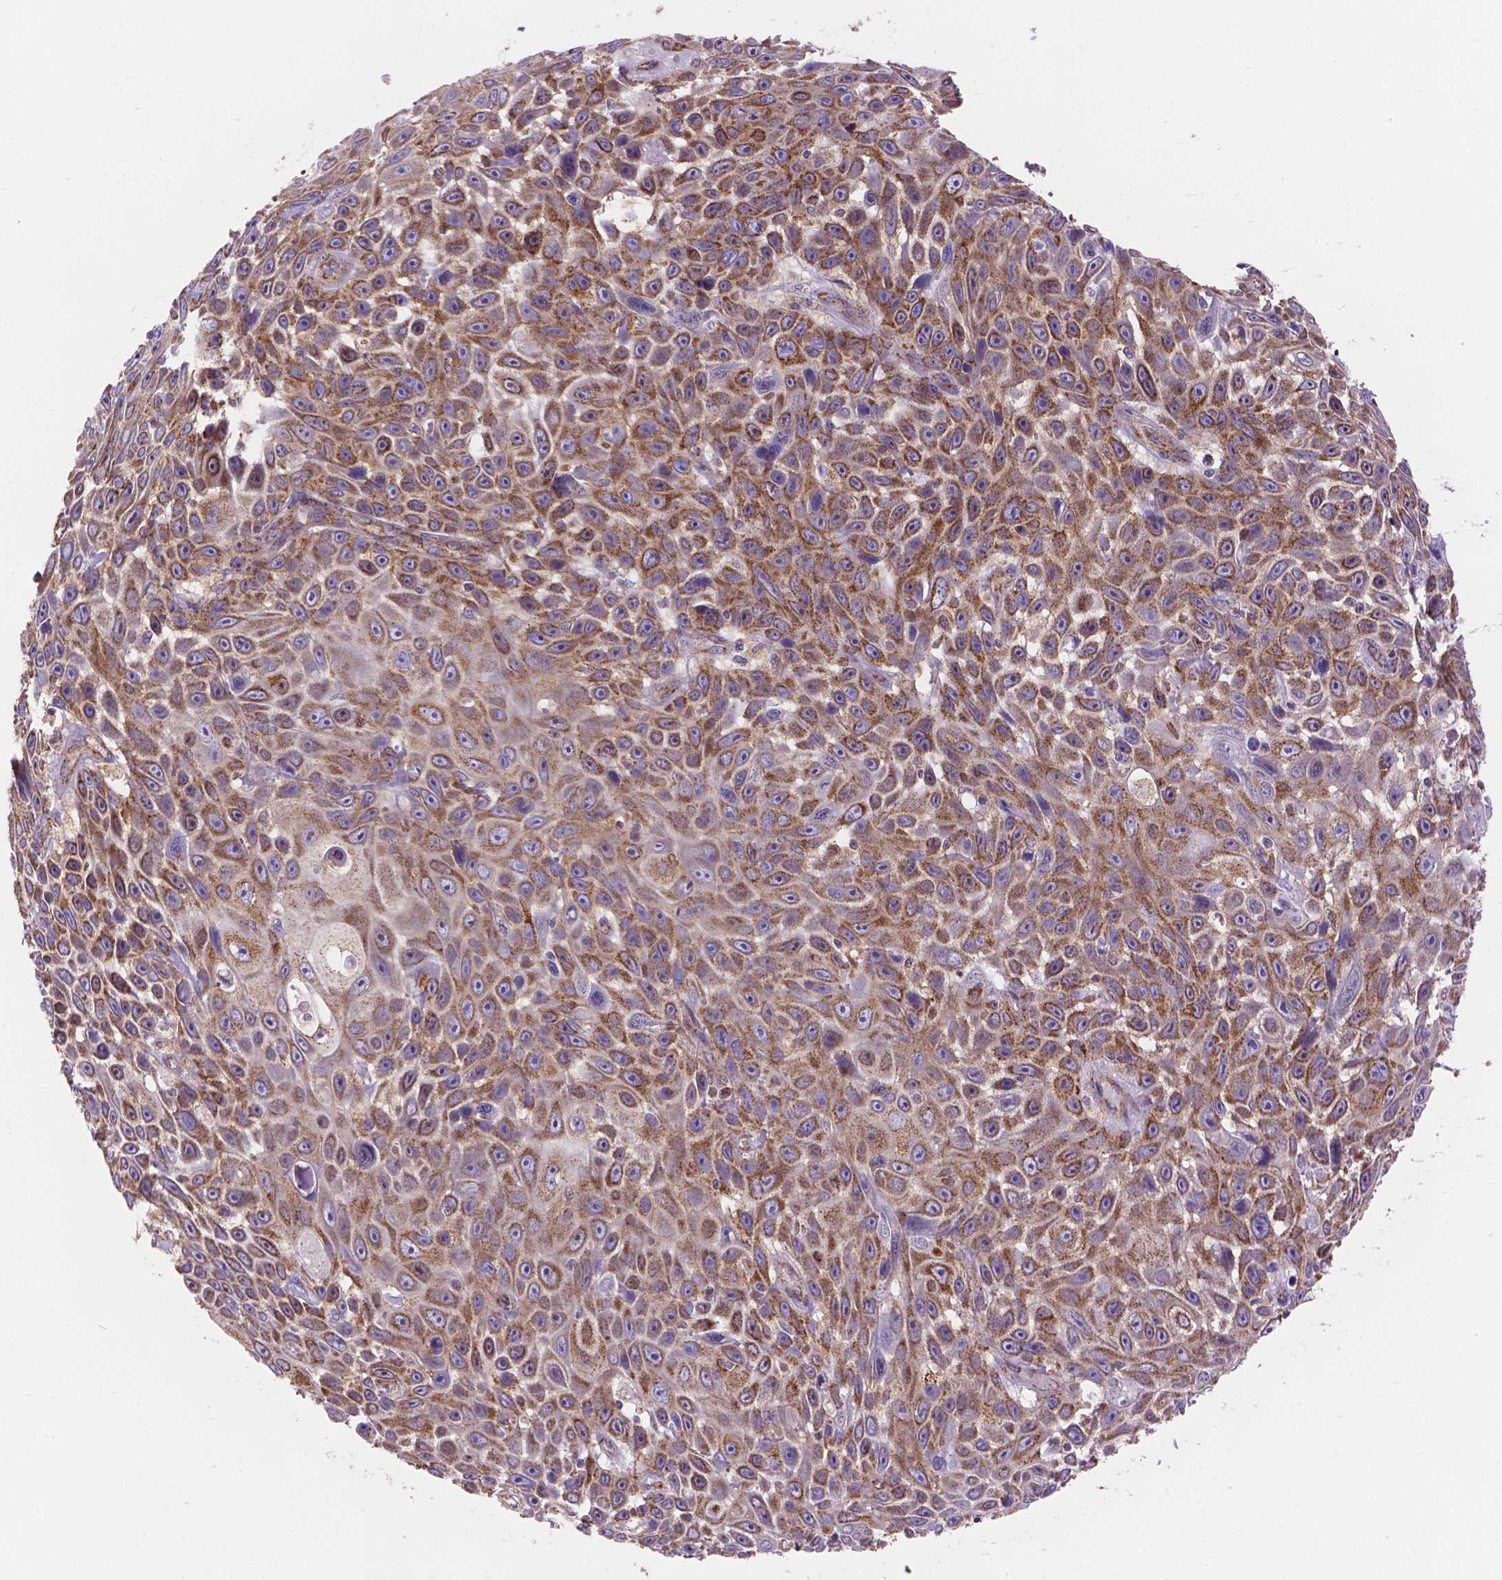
{"staining": {"intensity": "moderate", "quantity": "25%-75%", "location": "cytoplasmic/membranous"}, "tissue": "skin cancer", "cell_type": "Tumor cells", "image_type": "cancer", "snomed": [{"axis": "morphology", "description": "Squamous cell carcinoma, NOS"}, {"axis": "topography", "description": "Skin"}], "caption": "Skin cancer stained for a protein displays moderate cytoplasmic/membranous positivity in tumor cells.", "gene": "AK3", "patient": {"sex": "male", "age": 82}}